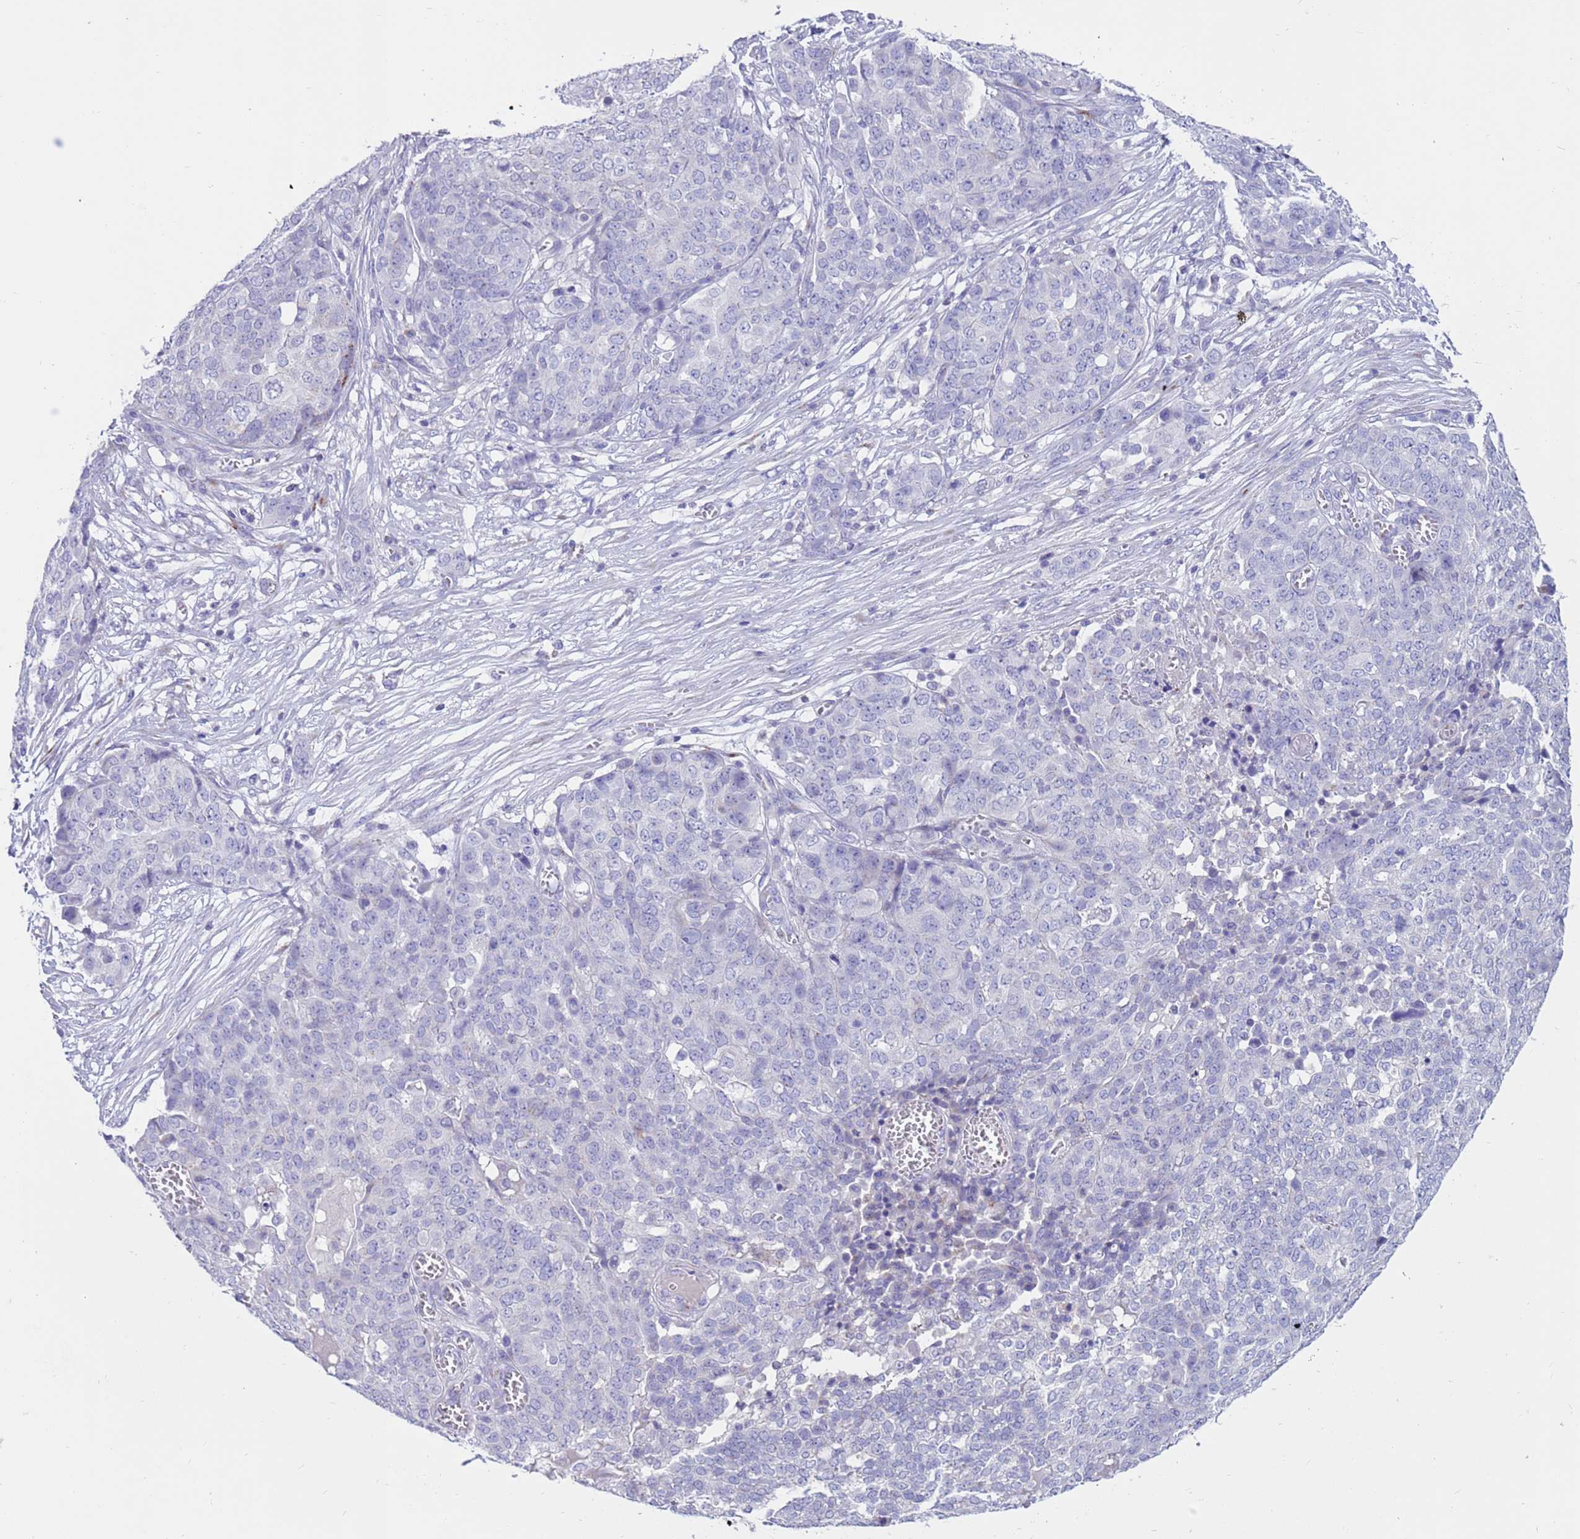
{"staining": {"intensity": "negative", "quantity": "none", "location": "none"}, "tissue": "ovarian cancer", "cell_type": "Tumor cells", "image_type": "cancer", "snomed": [{"axis": "morphology", "description": "Cystadenocarcinoma, serous, NOS"}, {"axis": "topography", "description": "Soft tissue"}, {"axis": "topography", "description": "Ovary"}], "caption": "High power microscopy image of an IHC histopathology image of ovarian cancer (serous cystadenocarcinoma), revealing no significant staining in tumor cells. Nuclei are stained in blue.", "gene": "PDE10A", "patient": {"sex": "female", "age": 57}}